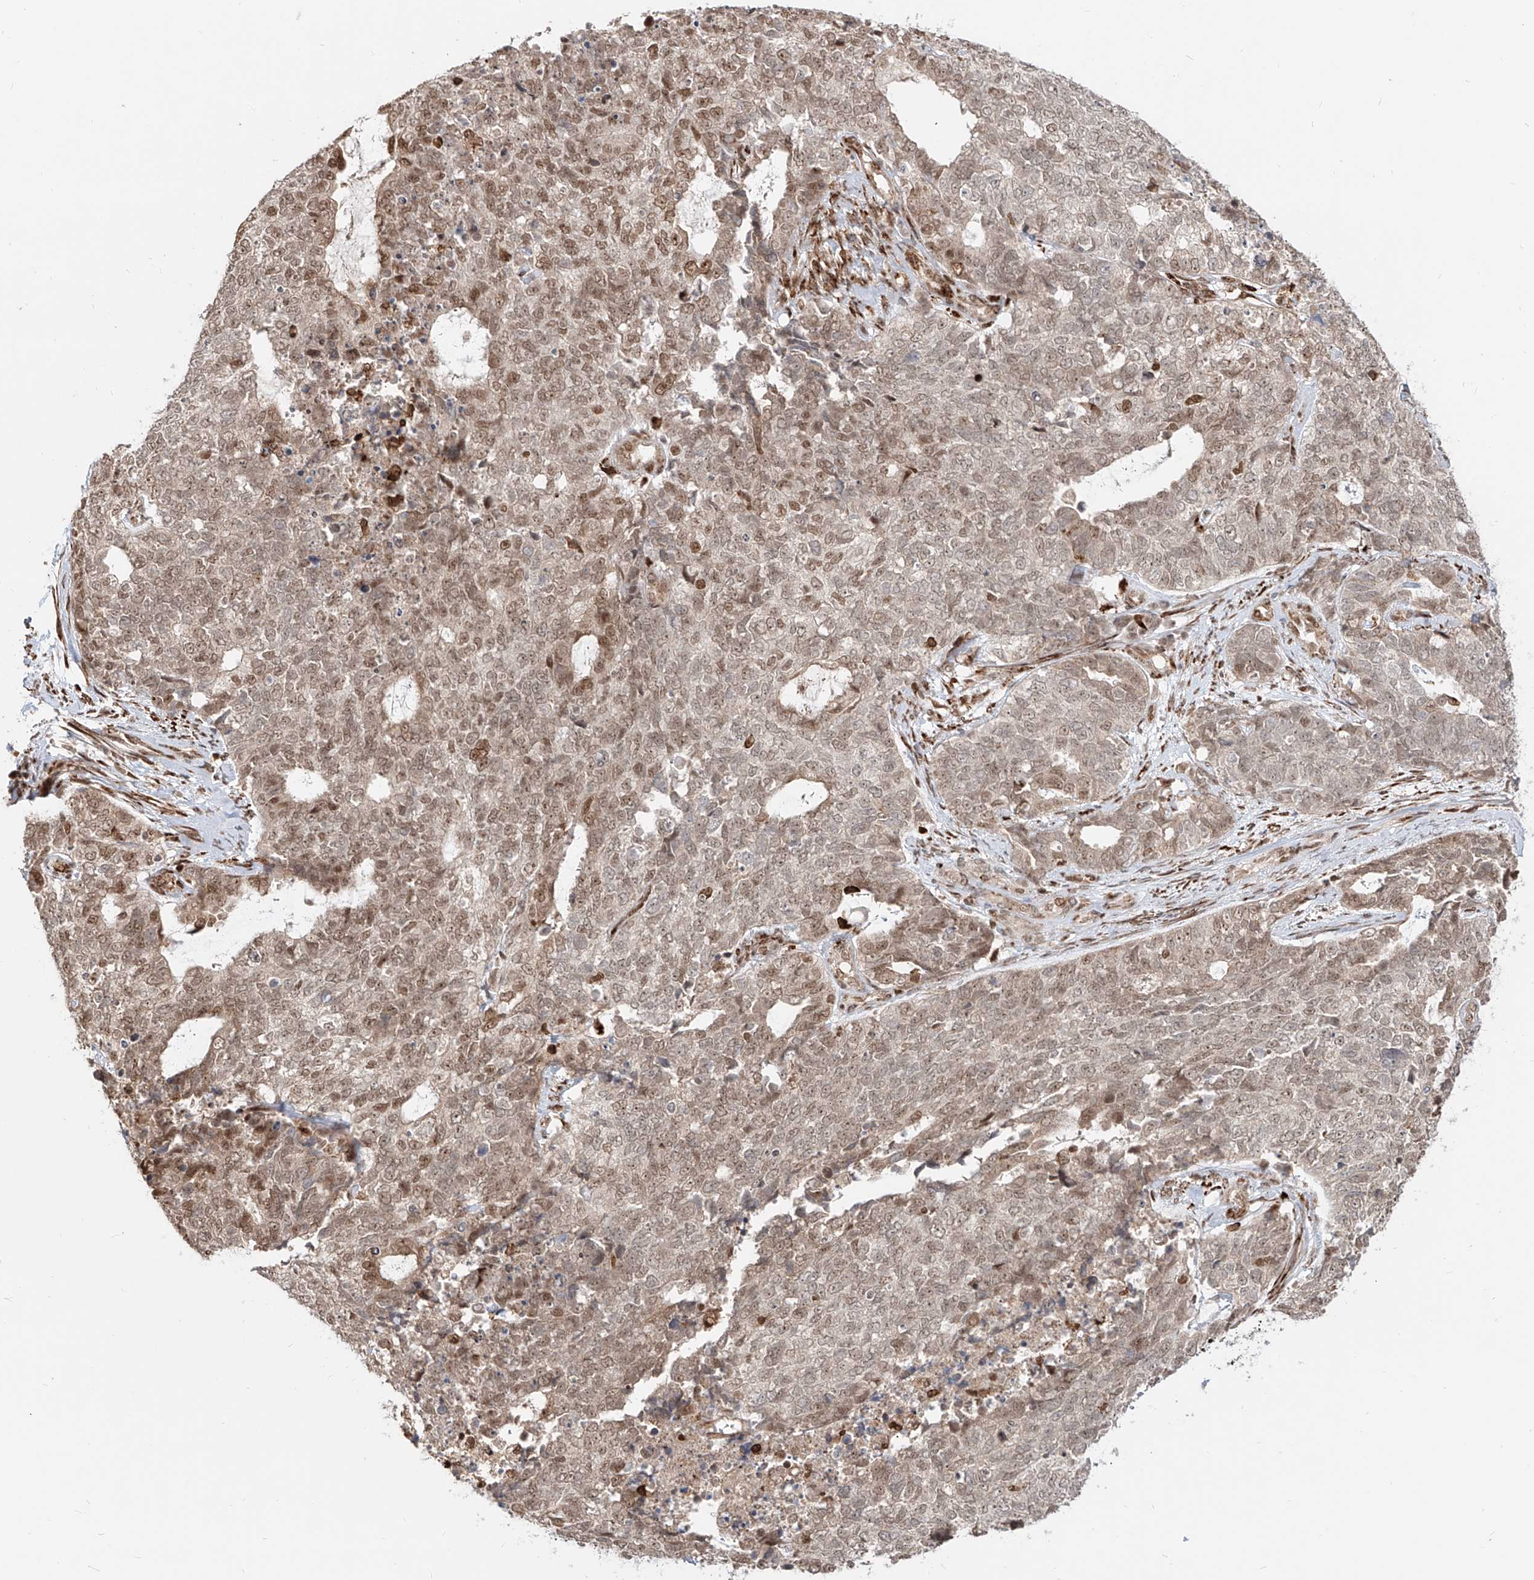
{"staining": {"intensity": "moderate", "quantity": ">75%", "location": "nuclear"}, "tissue": "cervical cancer", "cell_type": "Tumor cells", "image_type": "cancer", "snomed": [{"axis": "morphology", "description": "Squamous cell carcinoma, NOS"}, {"axis": "topography", "description": "Cervix"}], "caption": "IHC photomicrograph of cervical cancer (squamous cell carcinoma) stained for a protein (brown), which reveals medium levels of moderate nuclear expression in approximately >75% of tumor cells.", "gene": "ZNF710", "patient": {"sex": "female", "age": 63}}